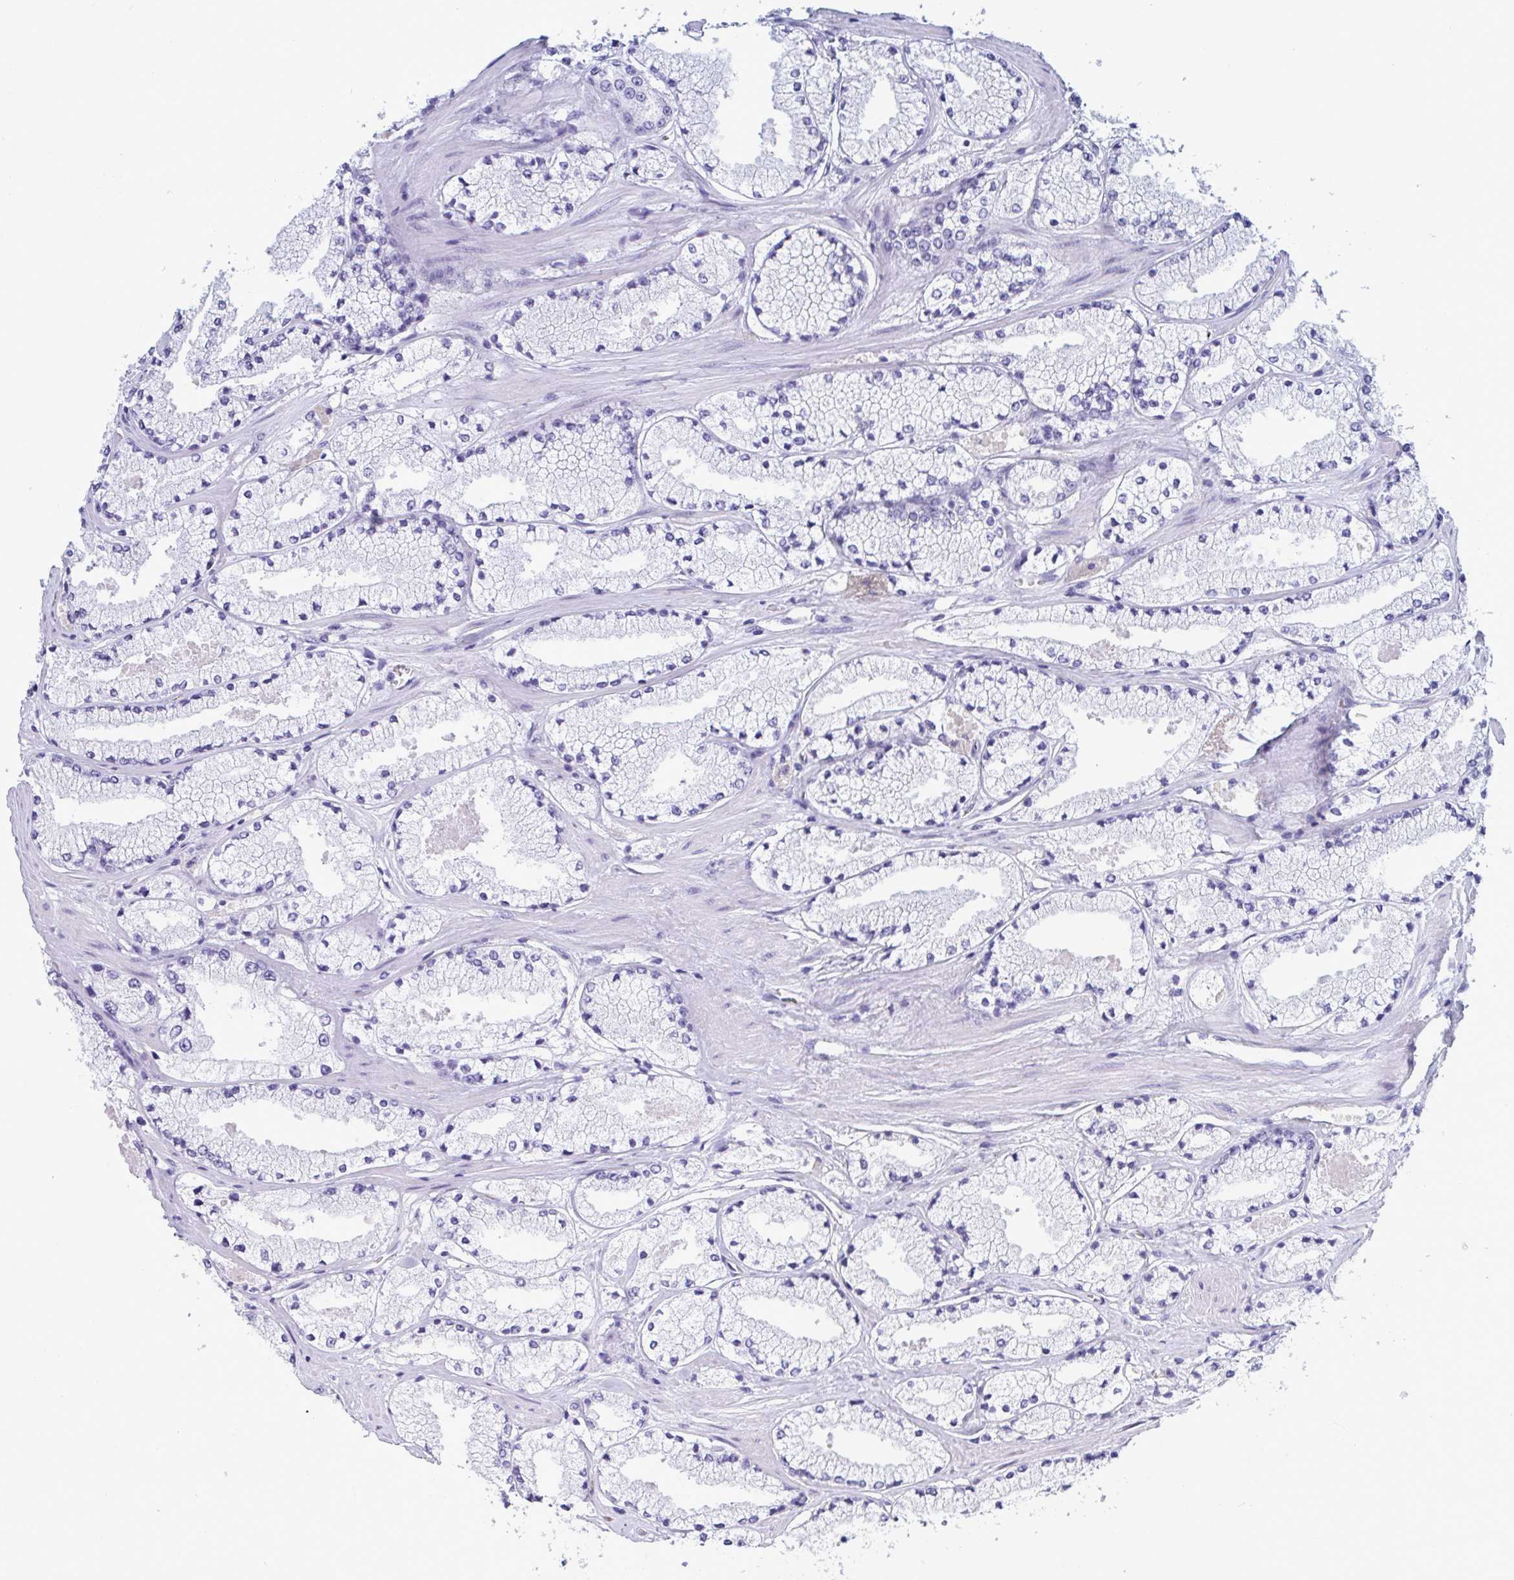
{"staining": {"intensity": "negative", "quantity": "none", "location": "none"}, "tissue": "prostate cancer", "cell_type": "Tumor cells", "image_type": "cancer", "snomed": [{"axis": "morphology", "description": "Adenocarcinoma, High grade"}, {"axis": "topography", "description": "Prostate"}], "caption": "This is an IHC image of prostate adenocarcinoma (high-grade). There is no positivity in tumor cells.", "gene": "CDX4", "patient": {"sex": "male", "age": 63}}